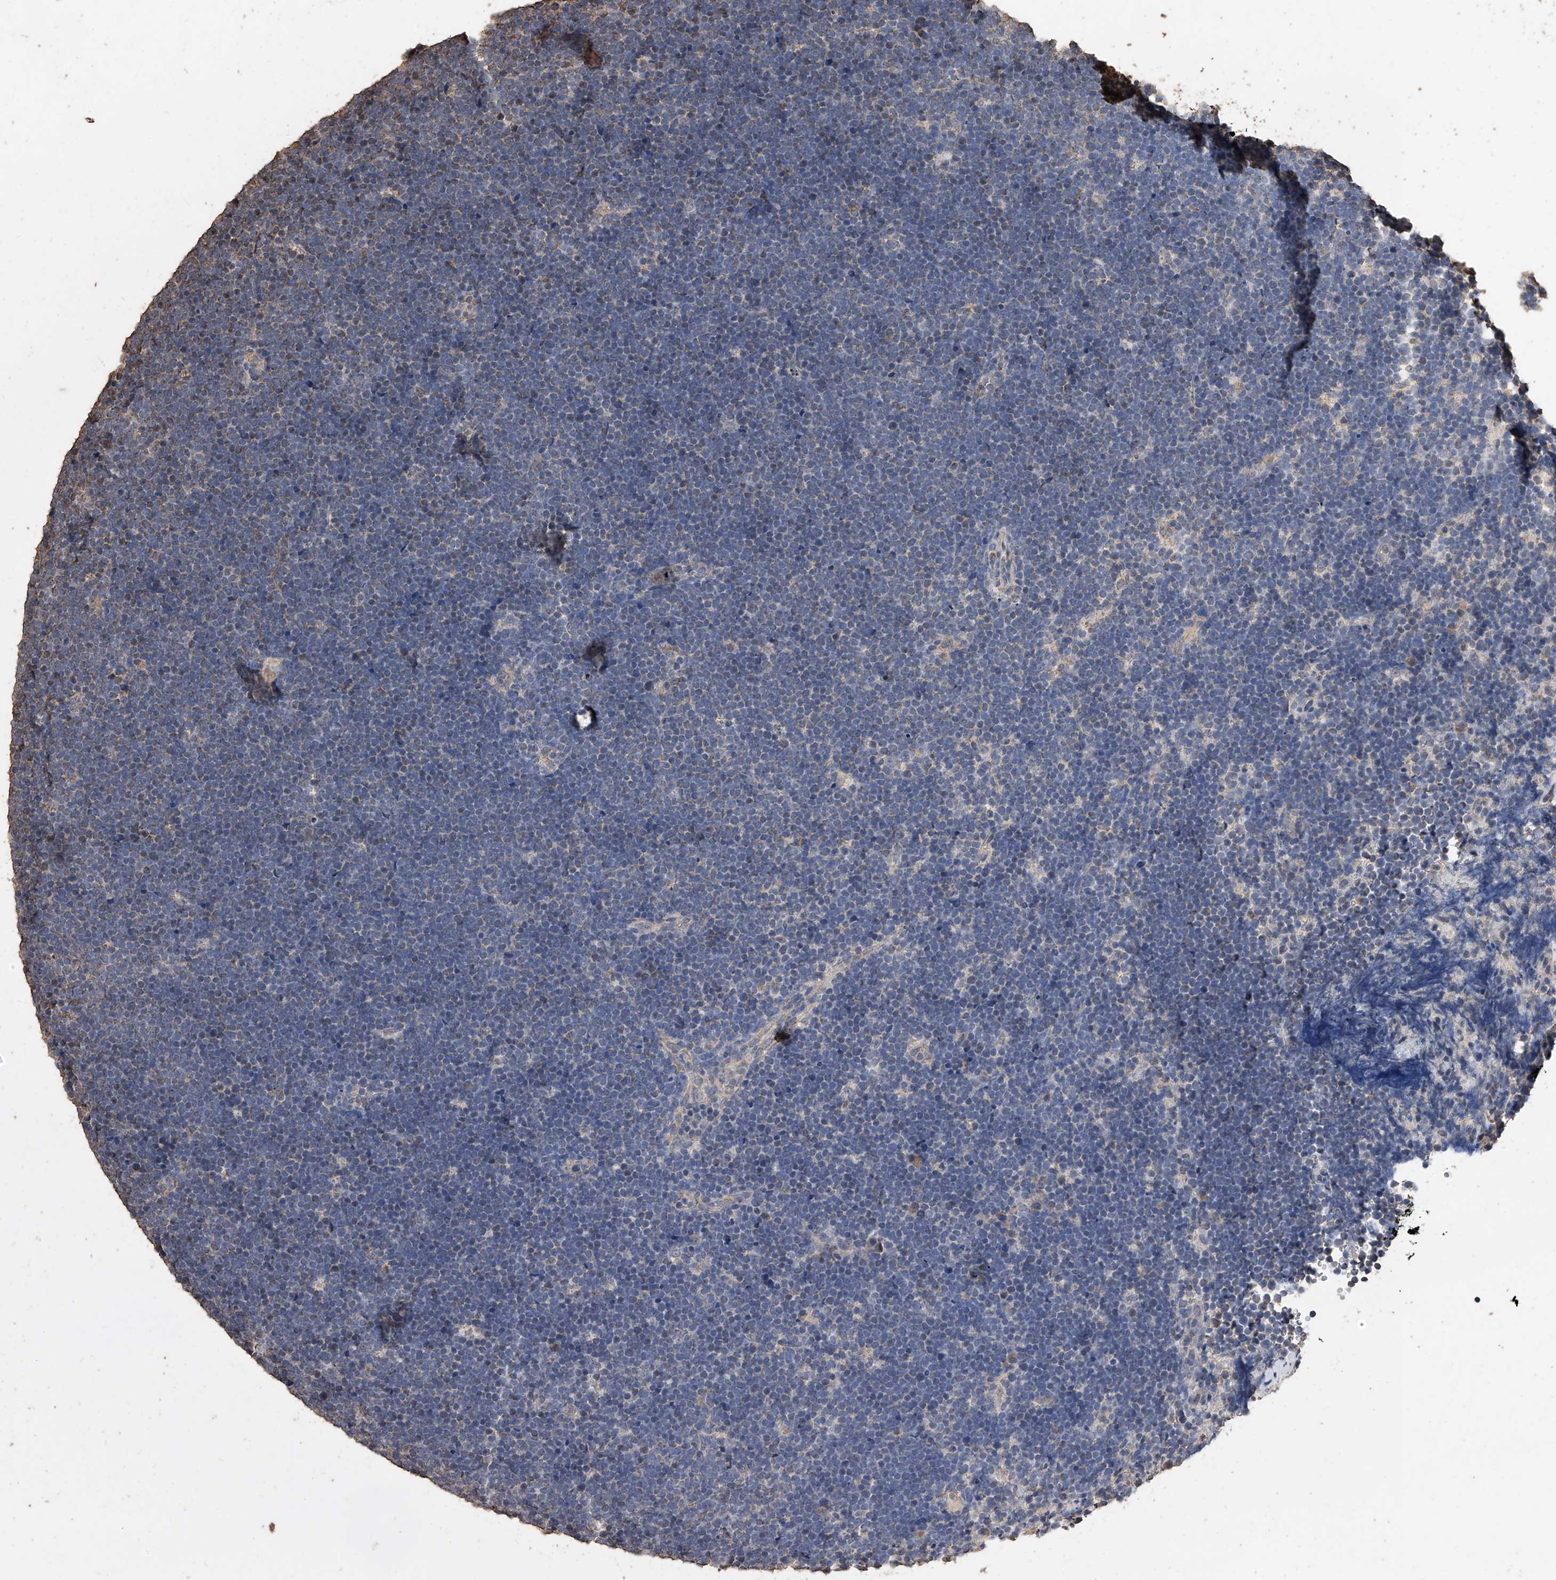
{"staining": {"intensity": "negative", "quantity": "none", "location": "none"}, "tissue": "lymphoma", "cell_type": "Tumor cells", "image_type": "cancer", "snomed": [{"axis": "morphology", "description": "Malignant lymphoma, non-Hodgkin's type, High grade"}, {"axis": "topography", "description": "Lymph node"}], "caption": "Image shows no protein expression in tumor cells of high-grade malignant lymphoma, non-Hodgkin's type tissue.", "gene": "MRPL28", "patient": {"sex": "male", "age": 13}}